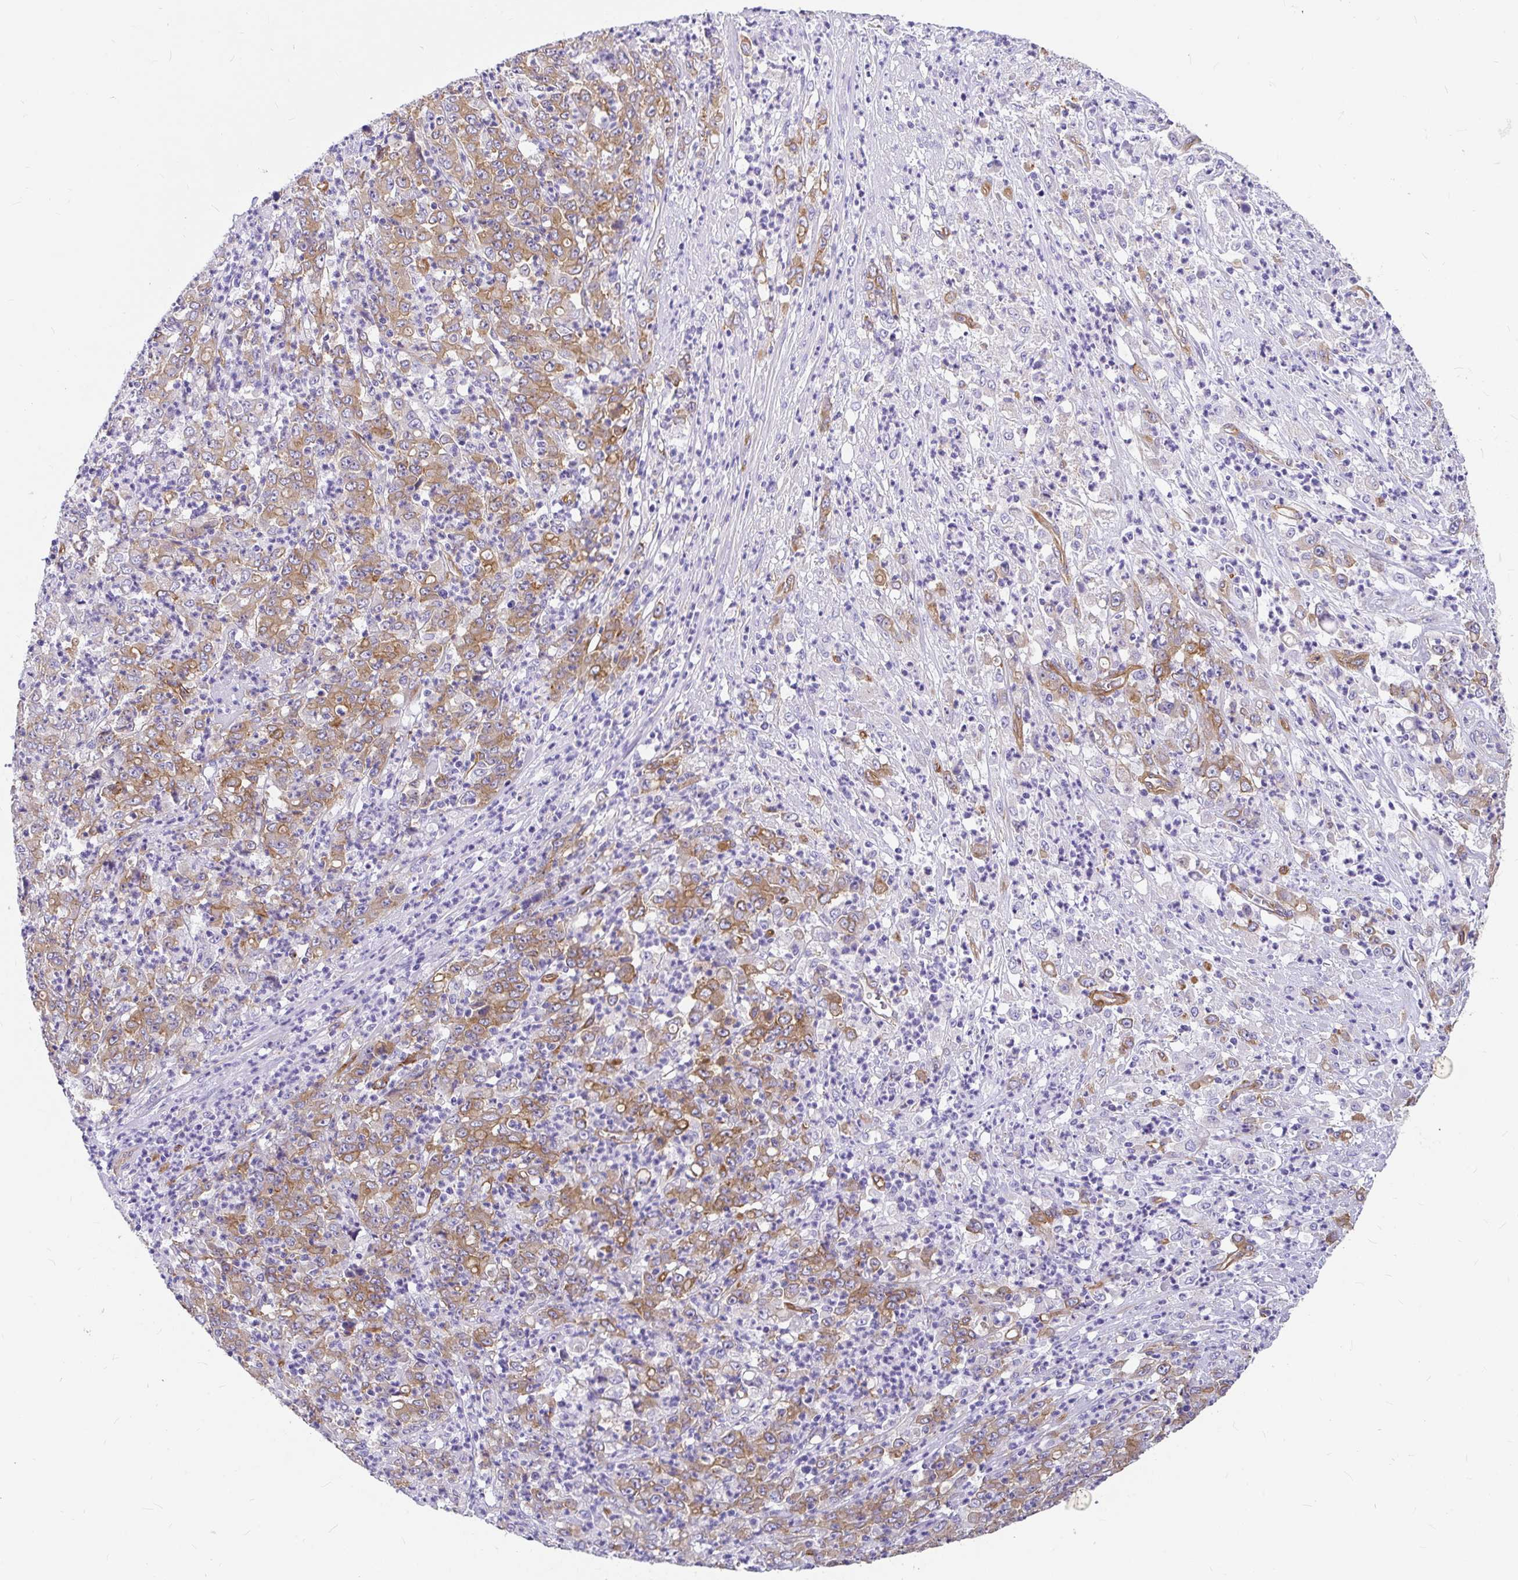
{"staining": {"intensity": "moderate", "quantity": ">75%", "location": "cytoplasmic/membranous"}, "tissue": "stomach cancer", "cell_type": "Tumor cells", "image_type": "cancer", "snomed": [{"axis": "morphology", "description": "Adenocarcinoma, NOS"}, {"axis": "topography", "description": "Stomach, lower"}], "caption": "This is a photomicrograph of immunohistochemistry (IHC) staining of adenocarcinoma (stomach), which shows moderate positivity in the cytoplasmic/membranous of tumor cells.", "gene": "MYO1B", "patient": {"sex": "female", "age": 71}}